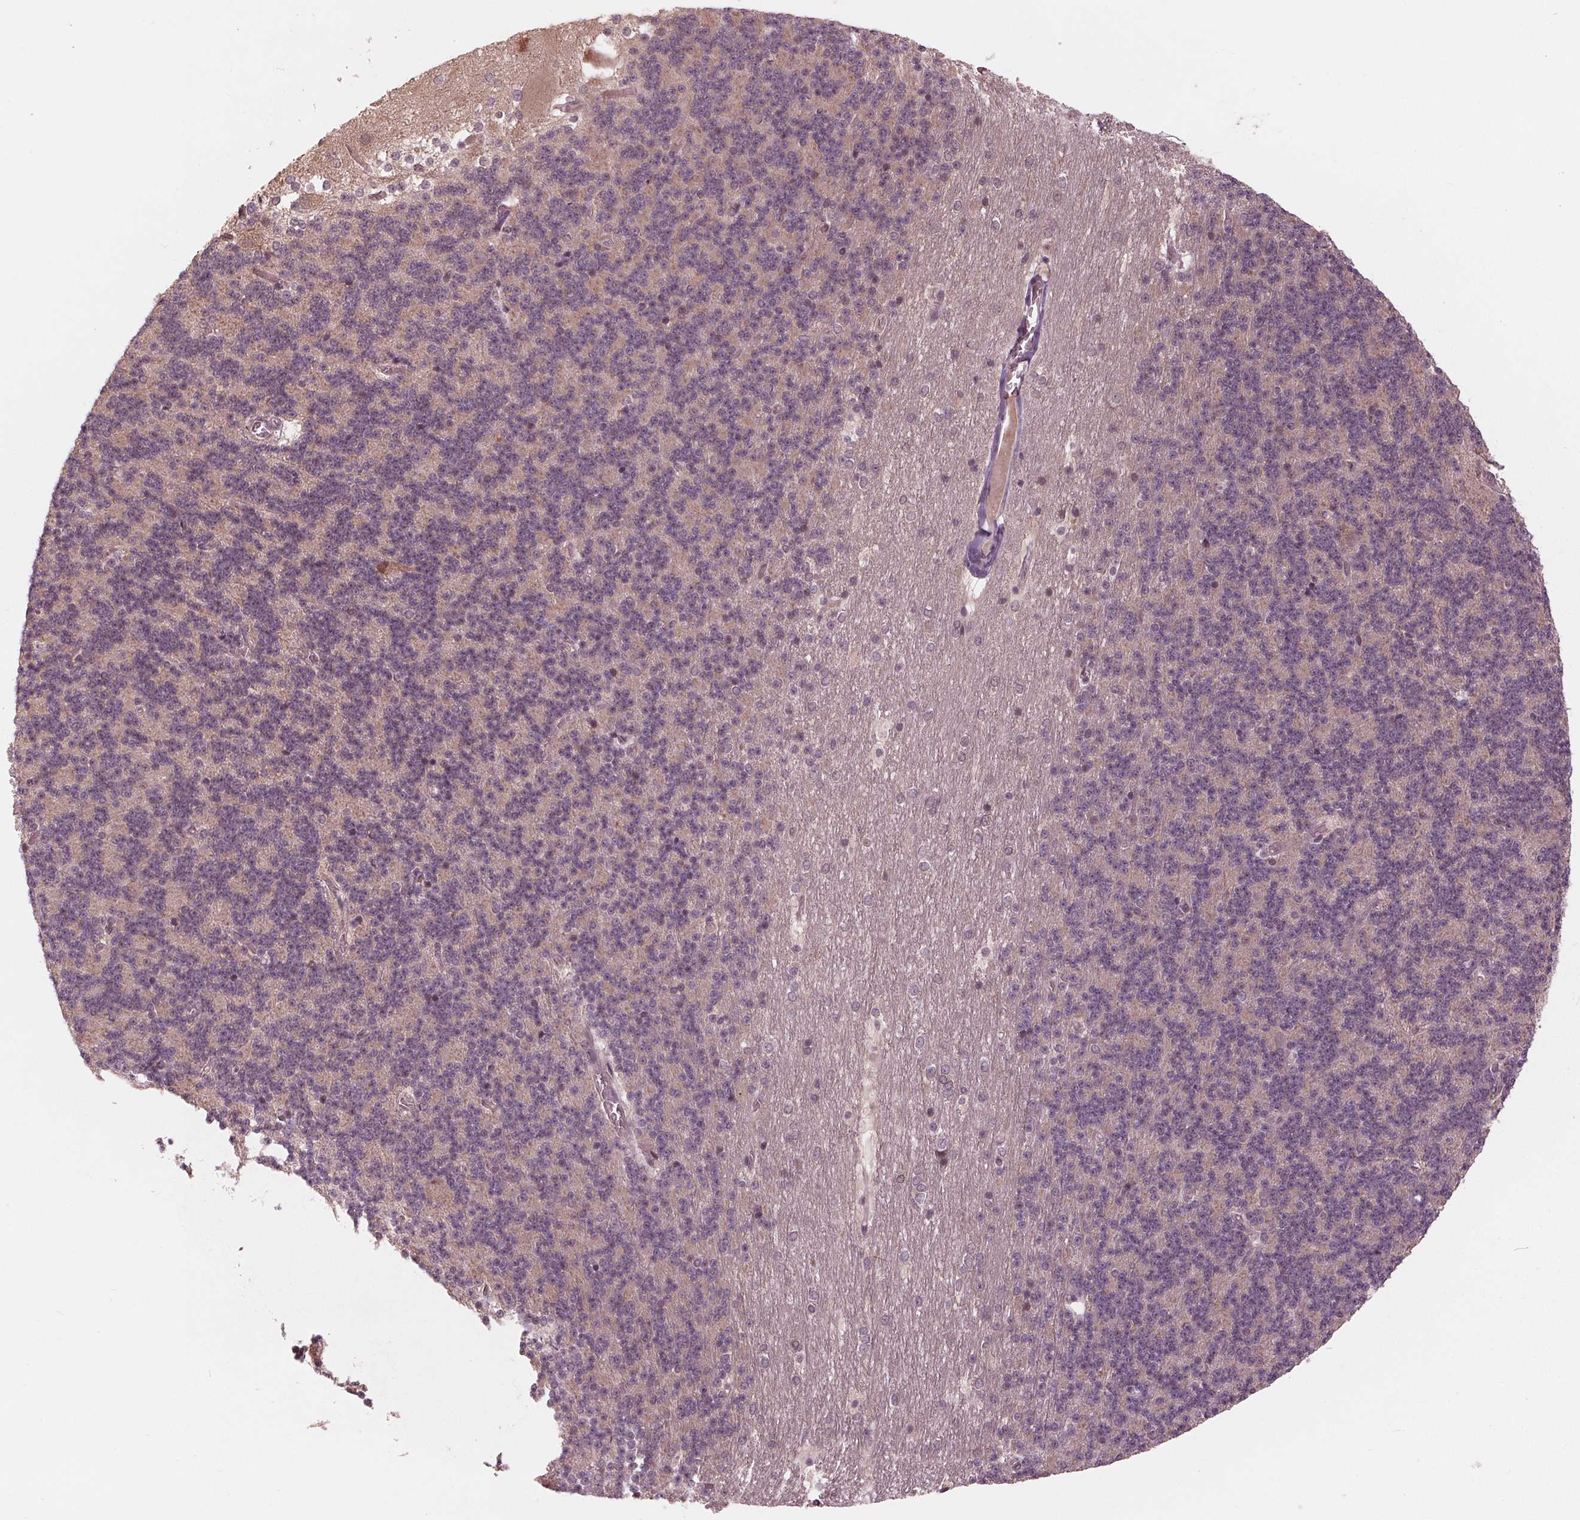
{"staining": {"intensity": "moderate", "quantity": "<25%", "location": "nuclear"}, "tissue": "cerebellum", "cell_type": "Cells in granular layer", "image_type": "normal", "snomed": [{"axis": "morphology", "description": "Normal tissue, NOS"}, {"axis": "topography", "description": "Cerebellum"}], "caption": "An IHC photomicrograph of benign tissue is shown. Protein staining in brown shows moderate nuclear positivity in cerebellum within cells in granular layer. The protein of interest is shown in brown color, while the nuclei are stained blue.", "gene": "ZNF471", "patient": {"sex": "female", "age": 19}}